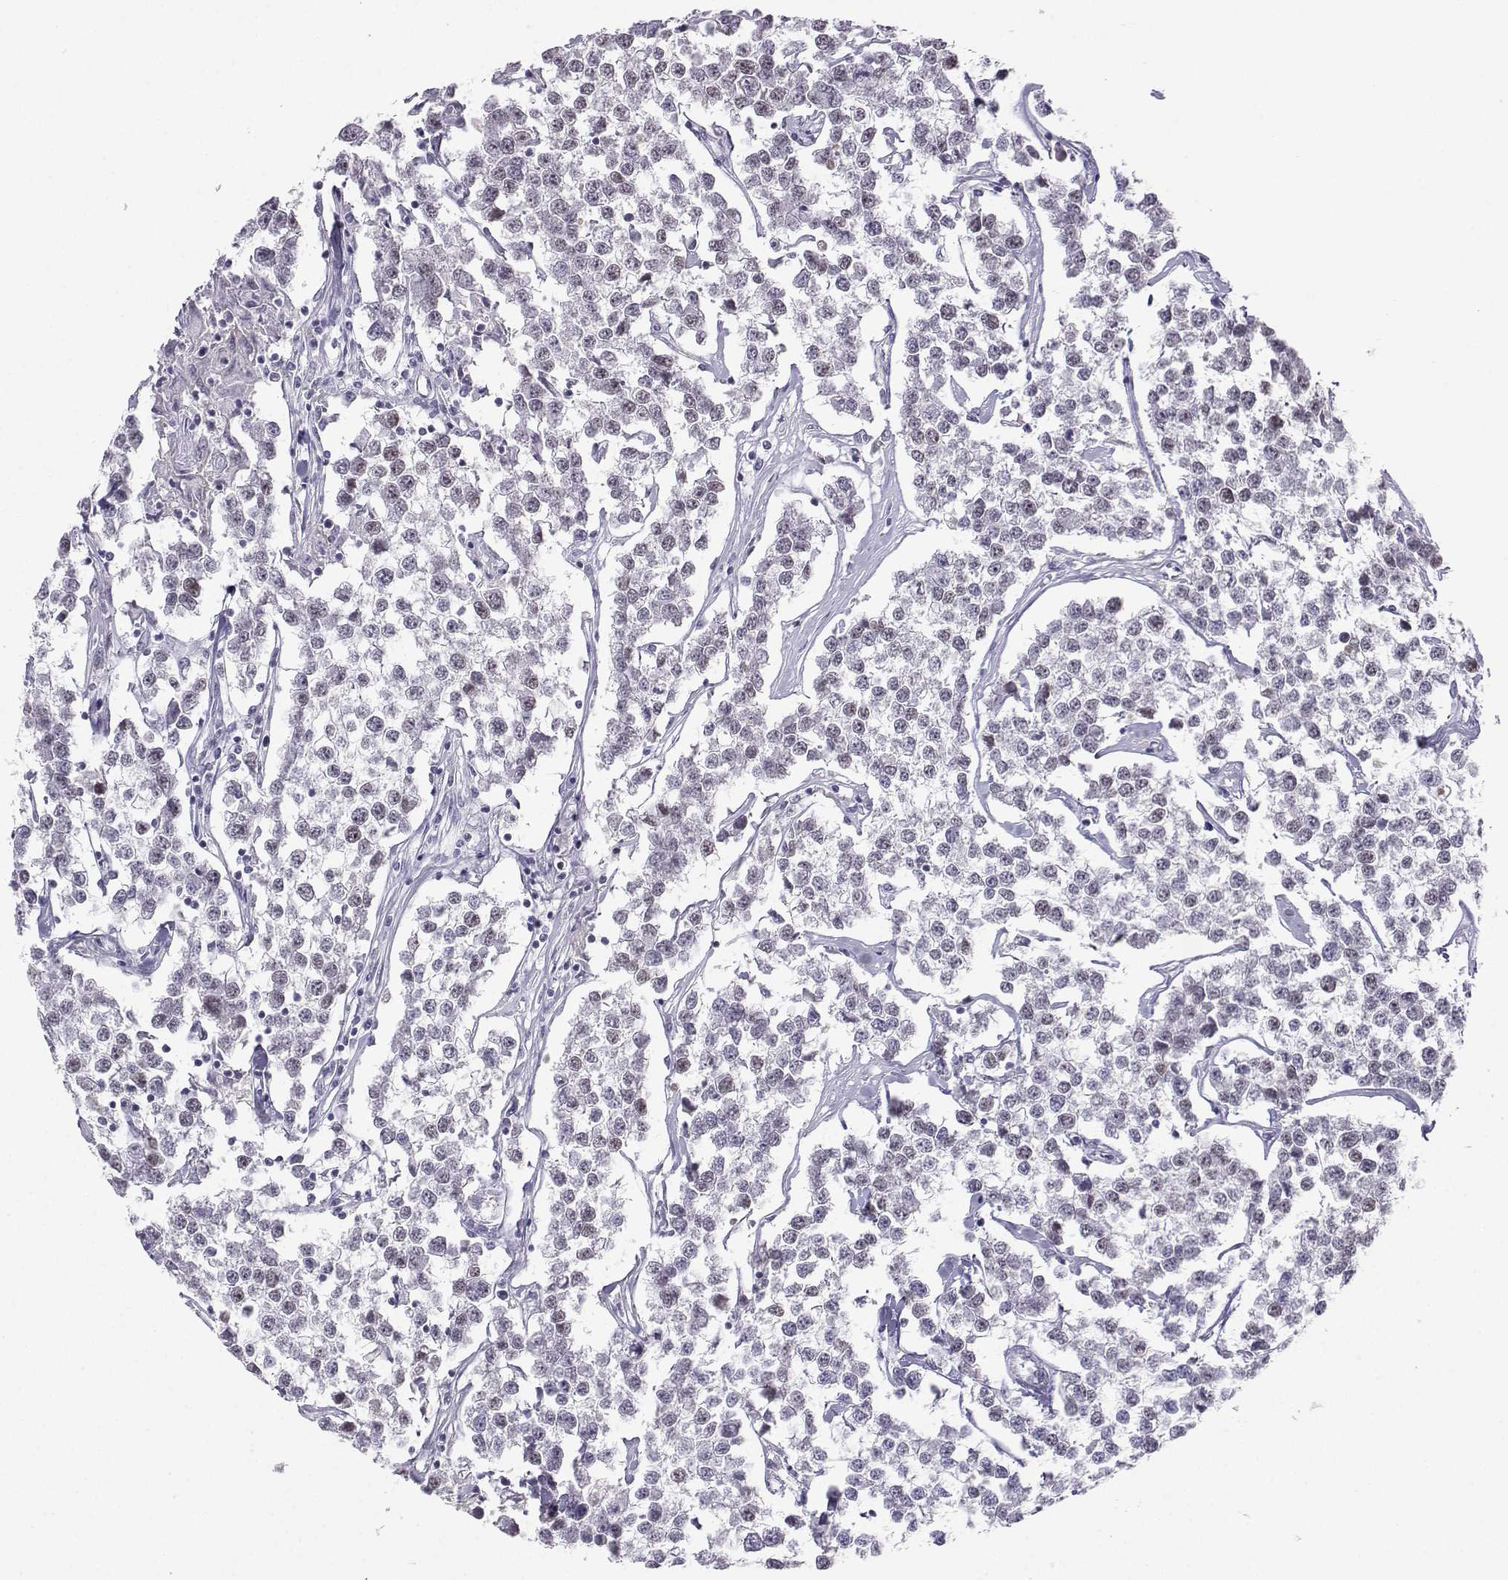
{"staining": {"intensity": "weak", "quantity": "<25%", "location": "nuclear"}, "tissue": "testis cancer", "cell_type": "Tumor cells", "image_type": "cancer", "snomed": [{"axis": "morphology", "description": "Seminoma, NOS"}, {"axis": "topography", "description": "Testis"}], "caption": "Immunohistochemistry (IHC) micrograph of neoplastic tissue: testis cancer stained with DAB reveals no significant protein staining in tumor cells.", "gene": "LHX1", "patient": {"sex": "male", "age": 59}}